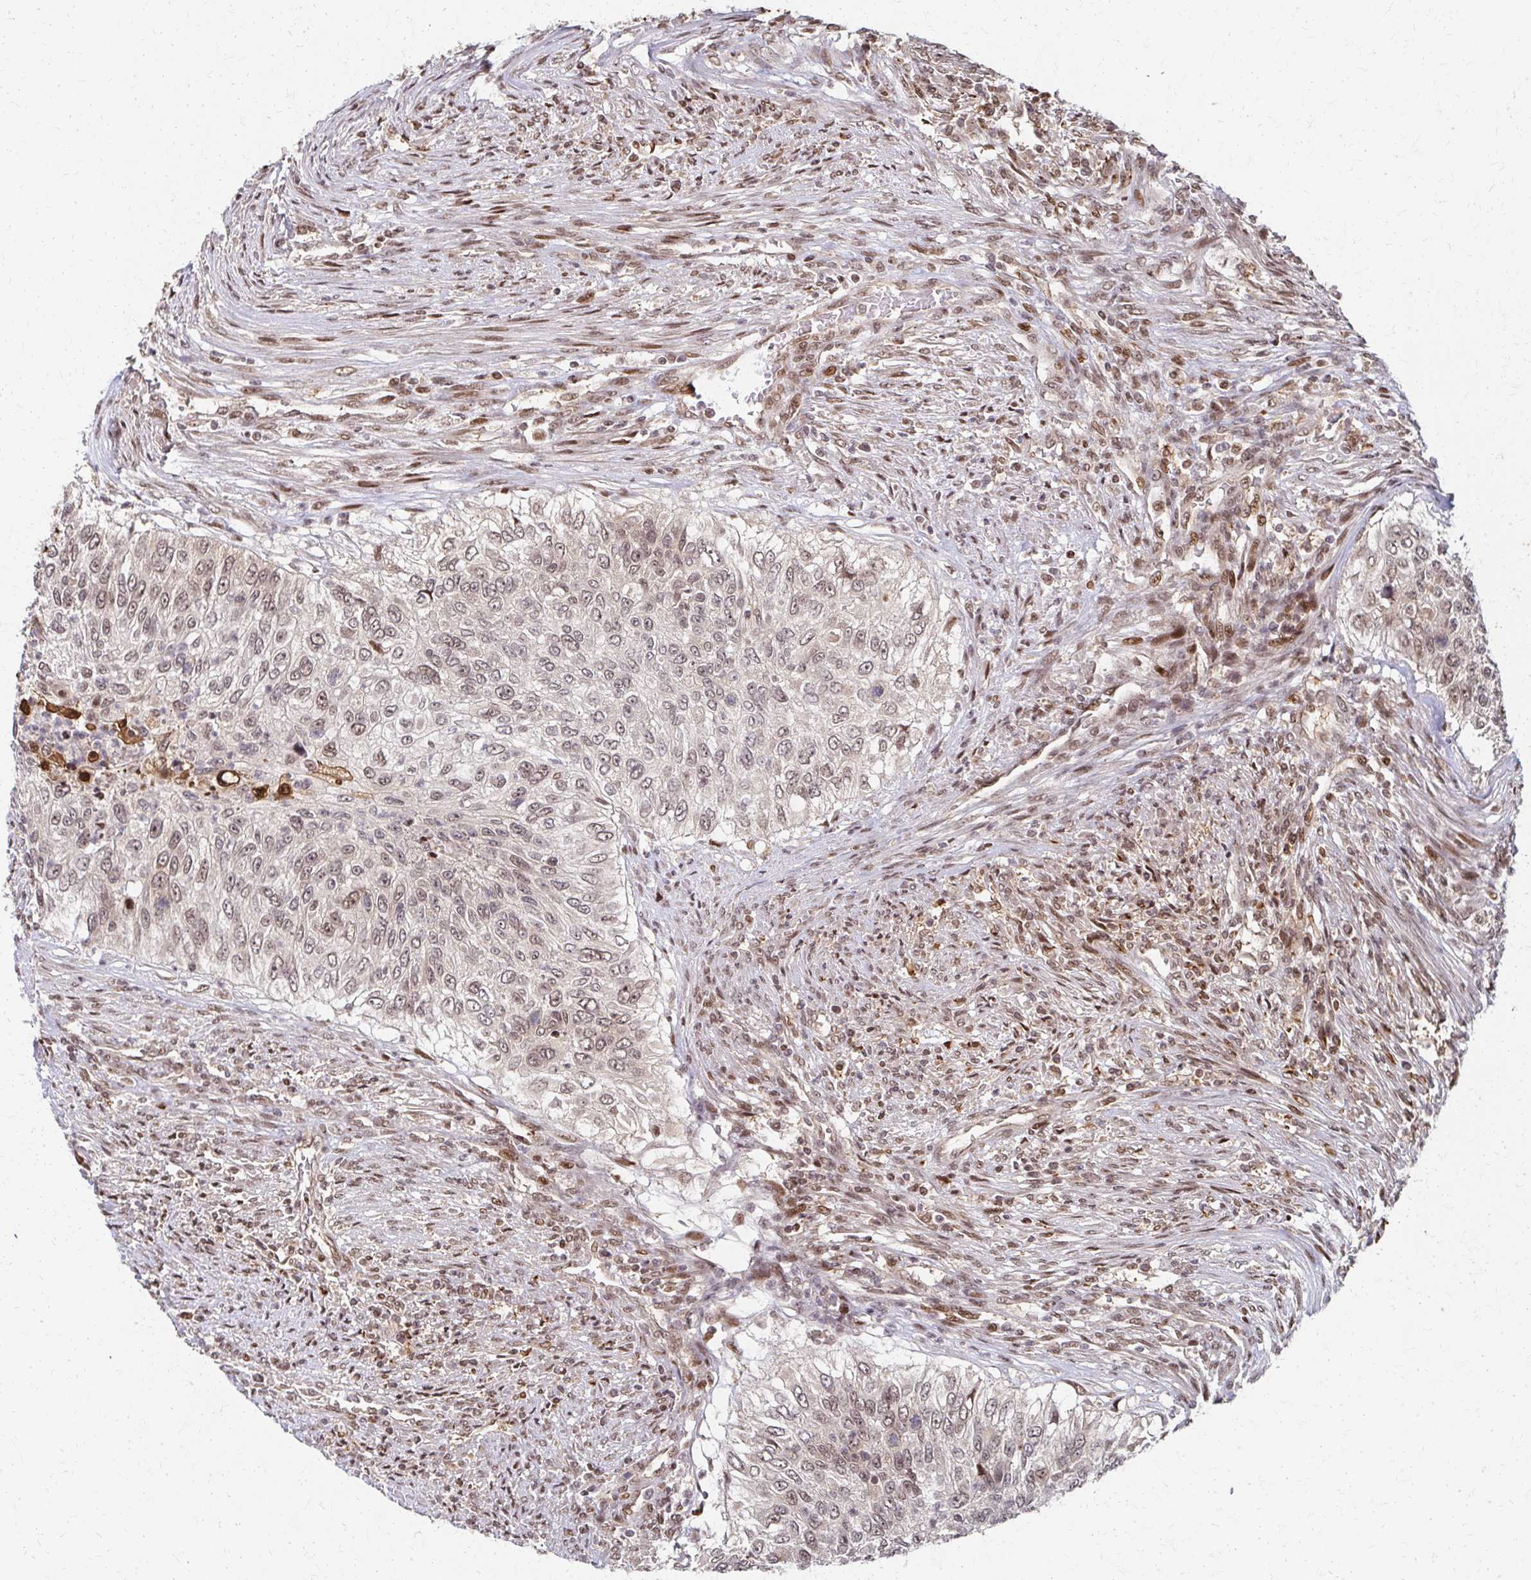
{"staining": {"intensity": "weak", "quantity": "25%-75%", "location": "nuclear"}, "tissue": "urothelial cancer", "cell_type": "Tumor cells", "image_type": "cancer", "snomed": [{"axis": "morphology", "description": "Urothelial carcinoma, High grade"}, {"axis": "topography", "description": "Urinary bladder"}], "caption": "Immunohistochemical staining of urothelial carcinoma (high-grade) demonstrates weak nuclear protein positivity in approximately 25%-75% of tumor cells.", "gene": "PSMD7", "patient": {"sex": "female", "age": 60}}